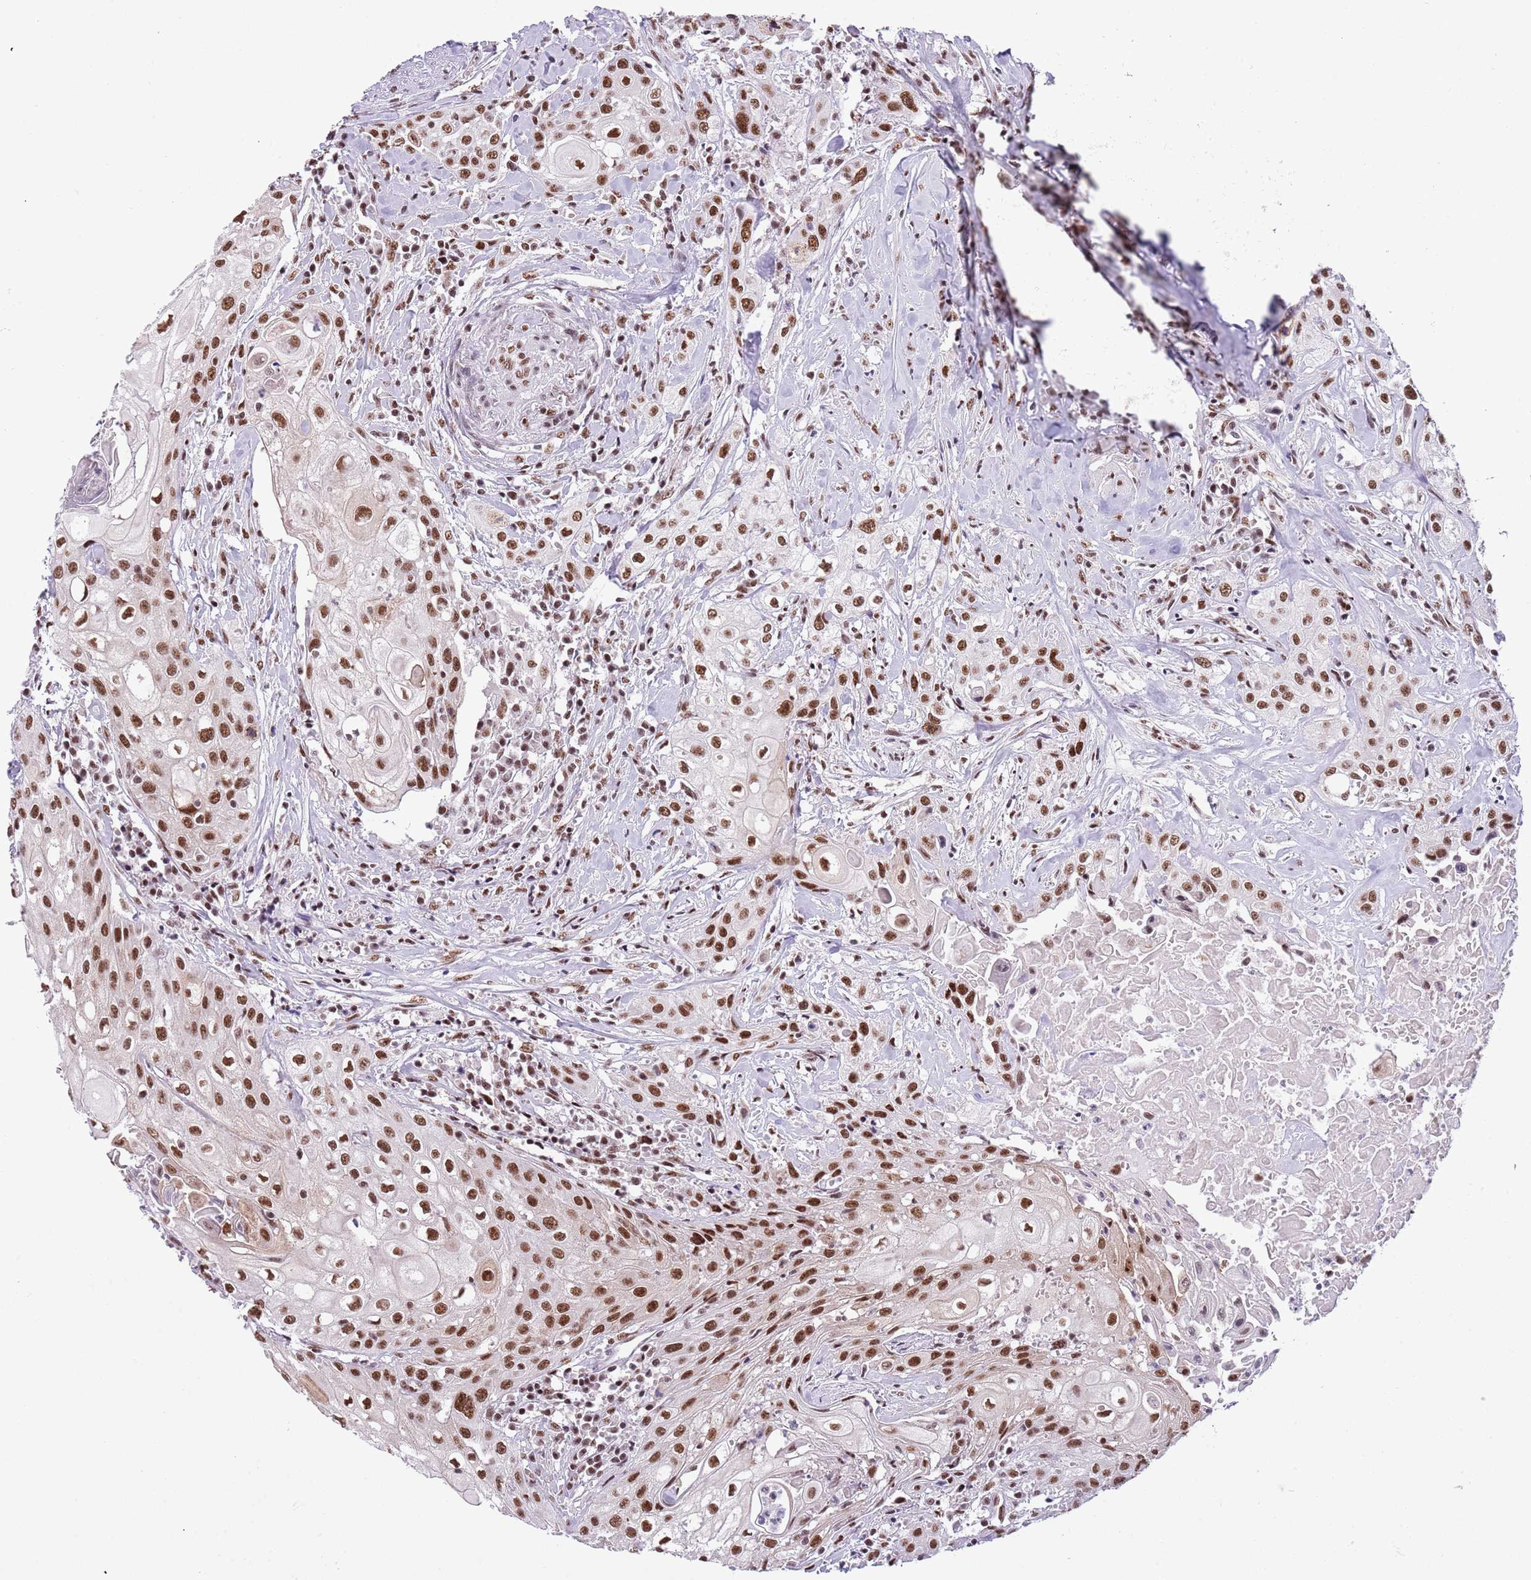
{"staining": {"intensity": "strong", "quantity": ">75%", "location": "nuclear"}, "tissue": "head and neck cancer", "cell_type": "Tumor cells", "image_type": "cancer", "snomed": [{"axis": "morphology", "description": "Squamous cell carcinoma, NOS"}, {"axis": "topography", "description": "Oral tissue"}, {"axis": "topography", "description": "Head-Neck"}], "caption": "This micrograph shows immunohistochemistry staining of human head and neck cancer (squamous cell carcinoma), with high strong nuclear staining in about >75% of tumor cells.", "gene": "SF3A2", "patient": {"sex": "female", "age": 82}}